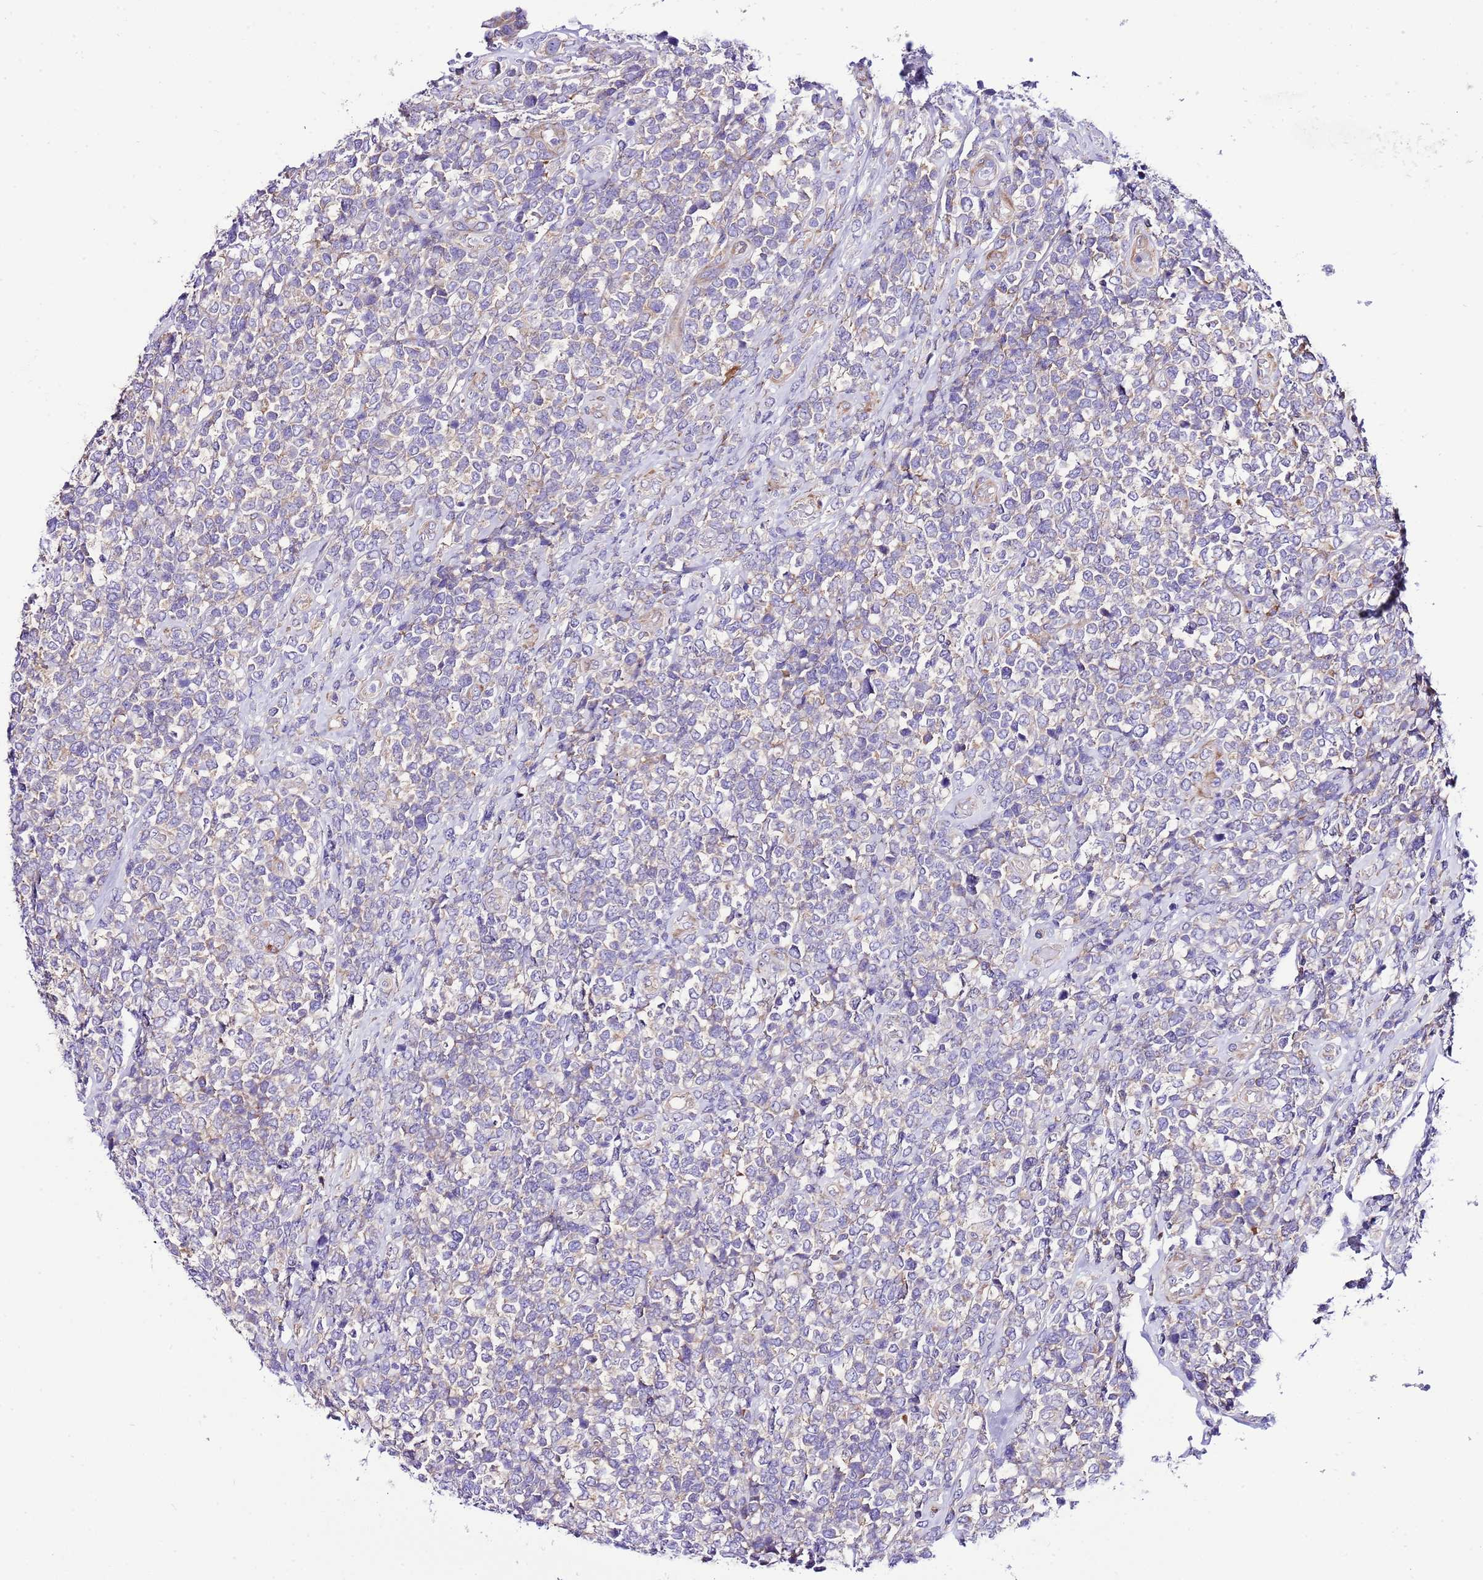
{"staining": {"intensity": "negative", "quantity": "none", "location": "none"}, "tissue": "lymphoma", "cell_type": "Tumor cells", "image_type": "cancer", "snomed": [{"axis": "morphology", "description": "Malignant lymphoma, non-Hodgkin's type, High grade"}, {"axis": "topography", "description": "Soft tissue"}], "caption": "Human lymphoma stained for a protein using immunohistochemistry (IHC) exhibits no expression in tumor cells.", "gene": "RPS10", "patient": {"sex": "female", "age": 56}}